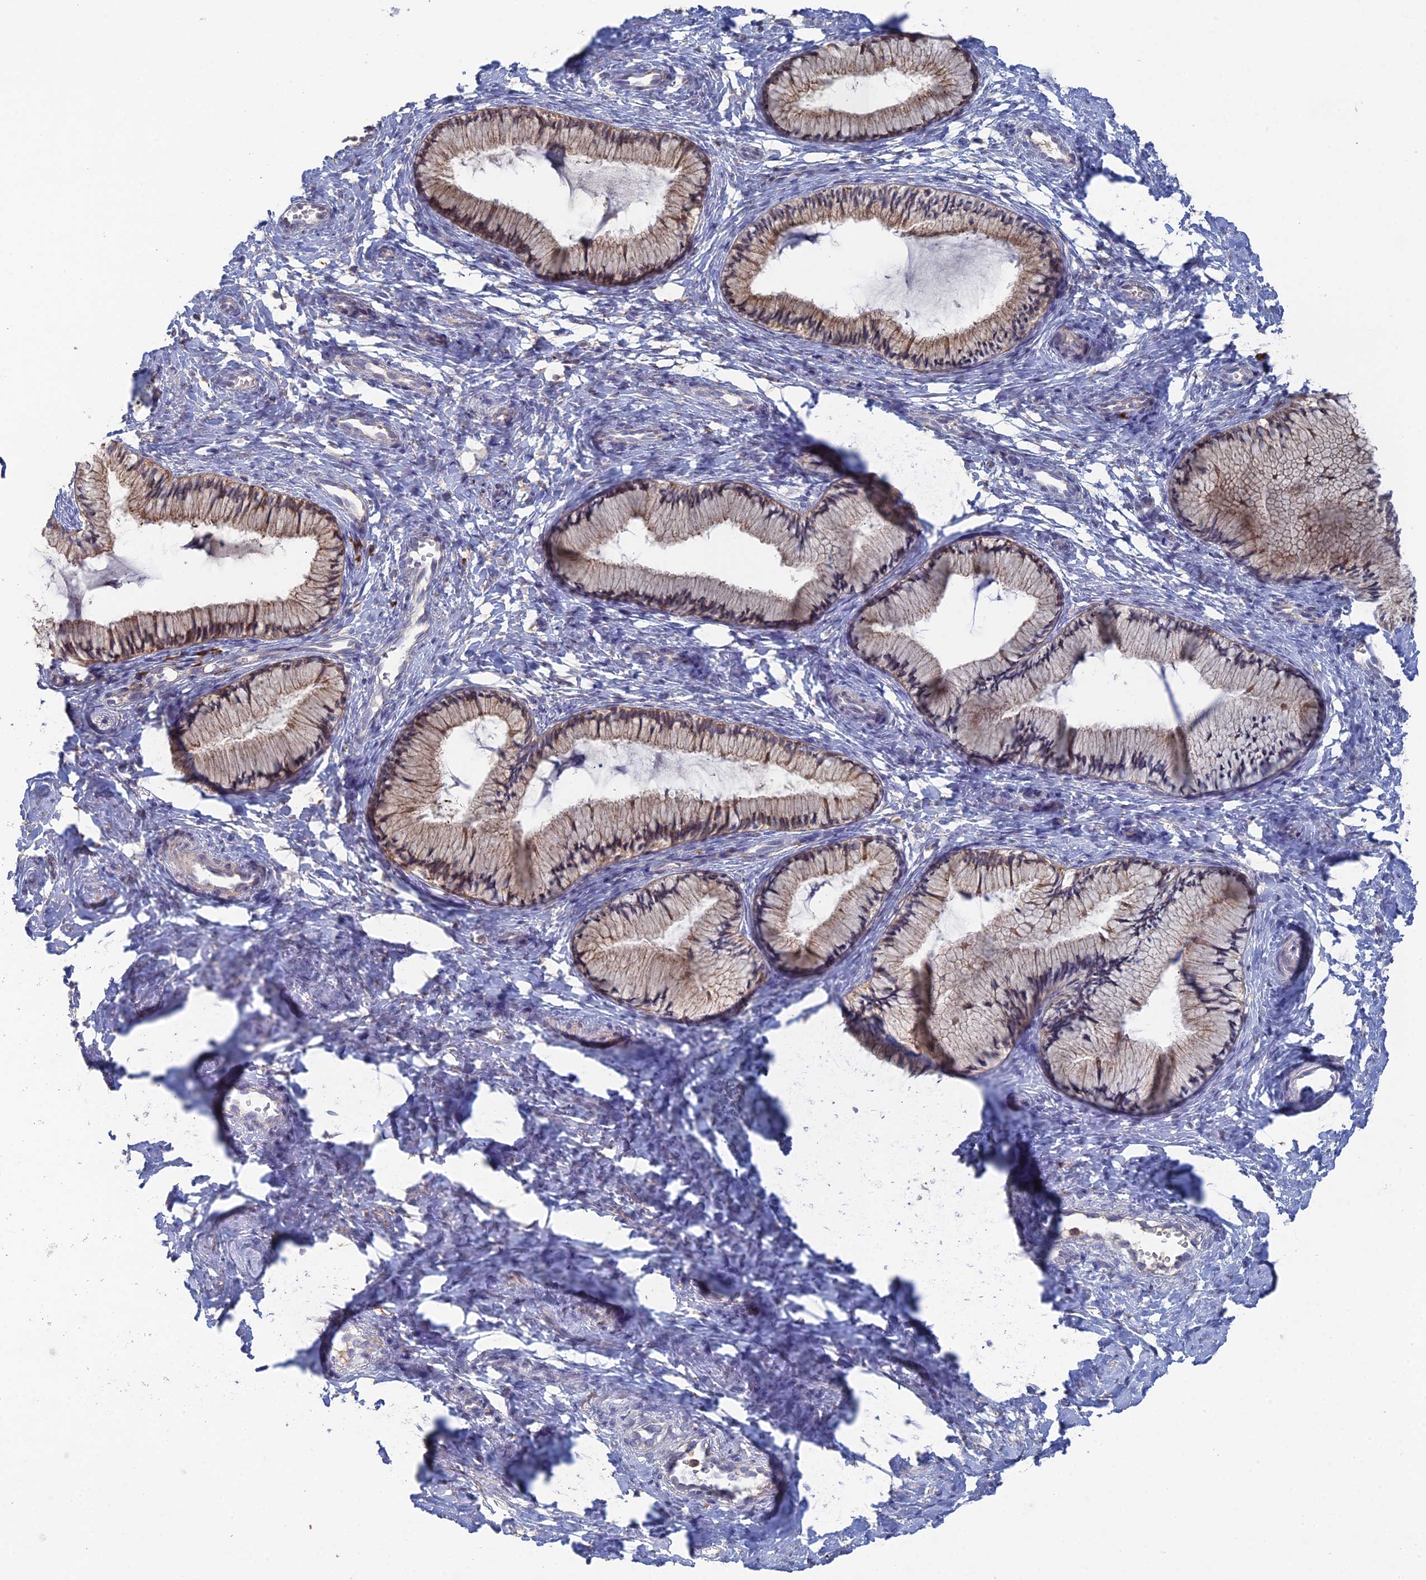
{"staining": {"intensity": "moderate", "quantity": "25%-75%", "location": "cytoplasmic/membranous"}, "tissue": "cervix", "cell_type": "Glandular cells", "image_type": "normal", "snomed": [{"axis": "morphology", "description": "Normal tissue, NOS"}, {"axis": "topography", "description": "Cervix"}], "caption": "Unremarkable cervix shows moderate cytoplasmic/membranous expression in approximately 25%-75% of glandular cells (DAB IHC with brightfield microscopy, high magnification)..", "gene": "TRAPPC6A", "patient": {"sex": "female", "age": 27}}